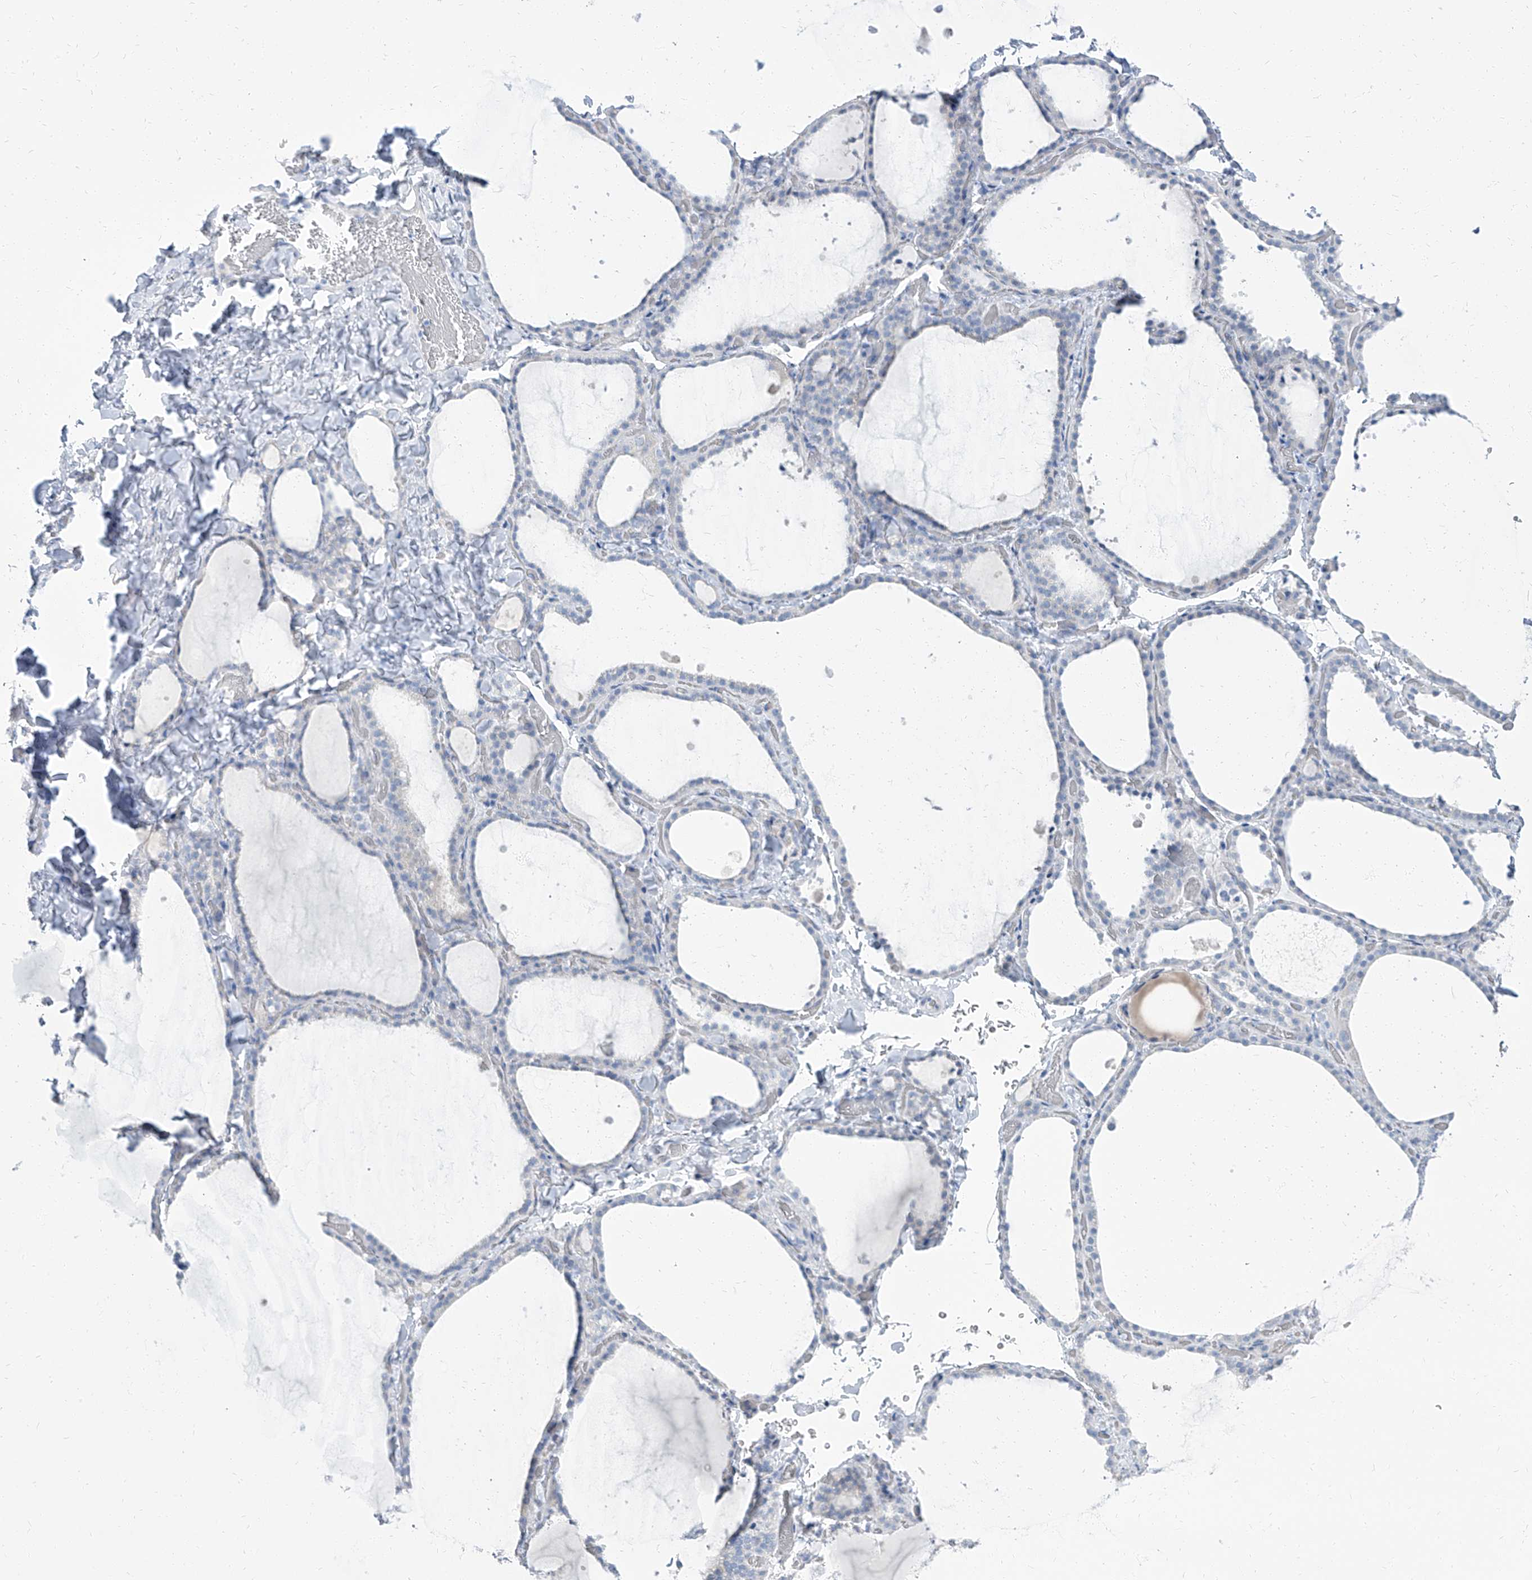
{"staining": {"intensity": "negative", "quantity": "none", "location": "none"}, "tissue": "thyroid gland", "cell_type": "Glandular cells", "image_type": "normal", "snomed": [{"axis": "morphology", "description": "Normal tissue, NOS"}, {"axis": "topography", "description": "Thyroid gland"}], "caption": "An IHC micrograph of unremarkable thyroid gland is shown. There is no staining in glandular cells of thyroid gland. Brightfield microscopy of immunohistochemistry (IHC) stained with DAB (brown) and hematoxylin (blue), captured at high magnification.", "gene": "TXLNB", "patient": {"sex": "female", "age": 22}}